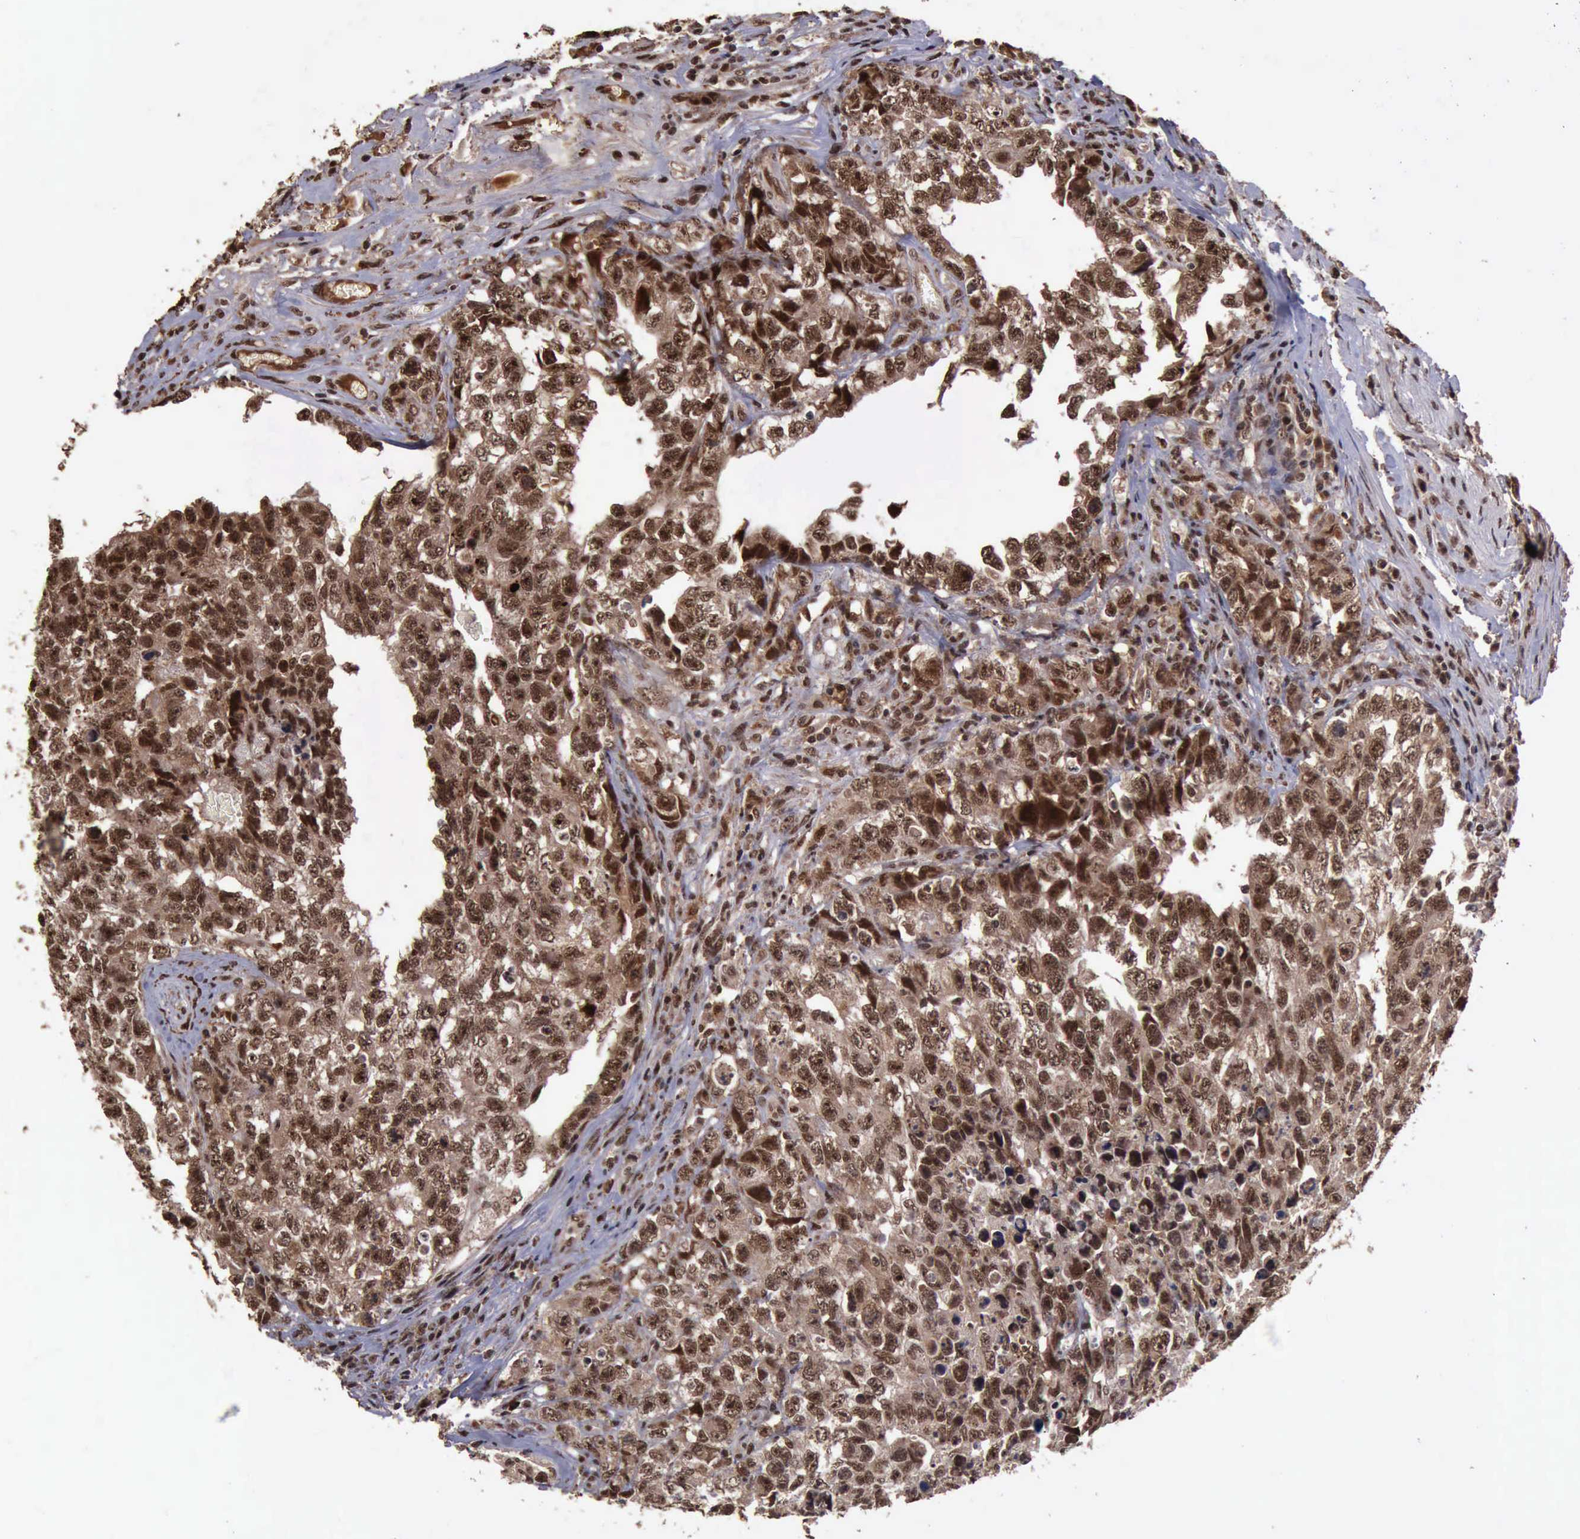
{"staining": {"intensity": "strong", "quantity": ">75%", "location": "cytoplasmic/membranous,nuclear"}, "tissue": "testis cancer", "cell_type": "Tumor cells", "image_type": "cancer", "snomed": [{"axis": "morphology", "description": "Carcinoma, Embryonal, NOS"}, {"axis": "topography", "description": "Testis"}], "caption": "There is high levels of strong cytoplasmic/membranous and nuclear expression in tumor cells of testis cancer (embryonal carcinoma), as demonstrated by immunohistochemical staining (brown color).", "gene": "TRMT2A", "patient": {"sex": "male", "age": 31}}